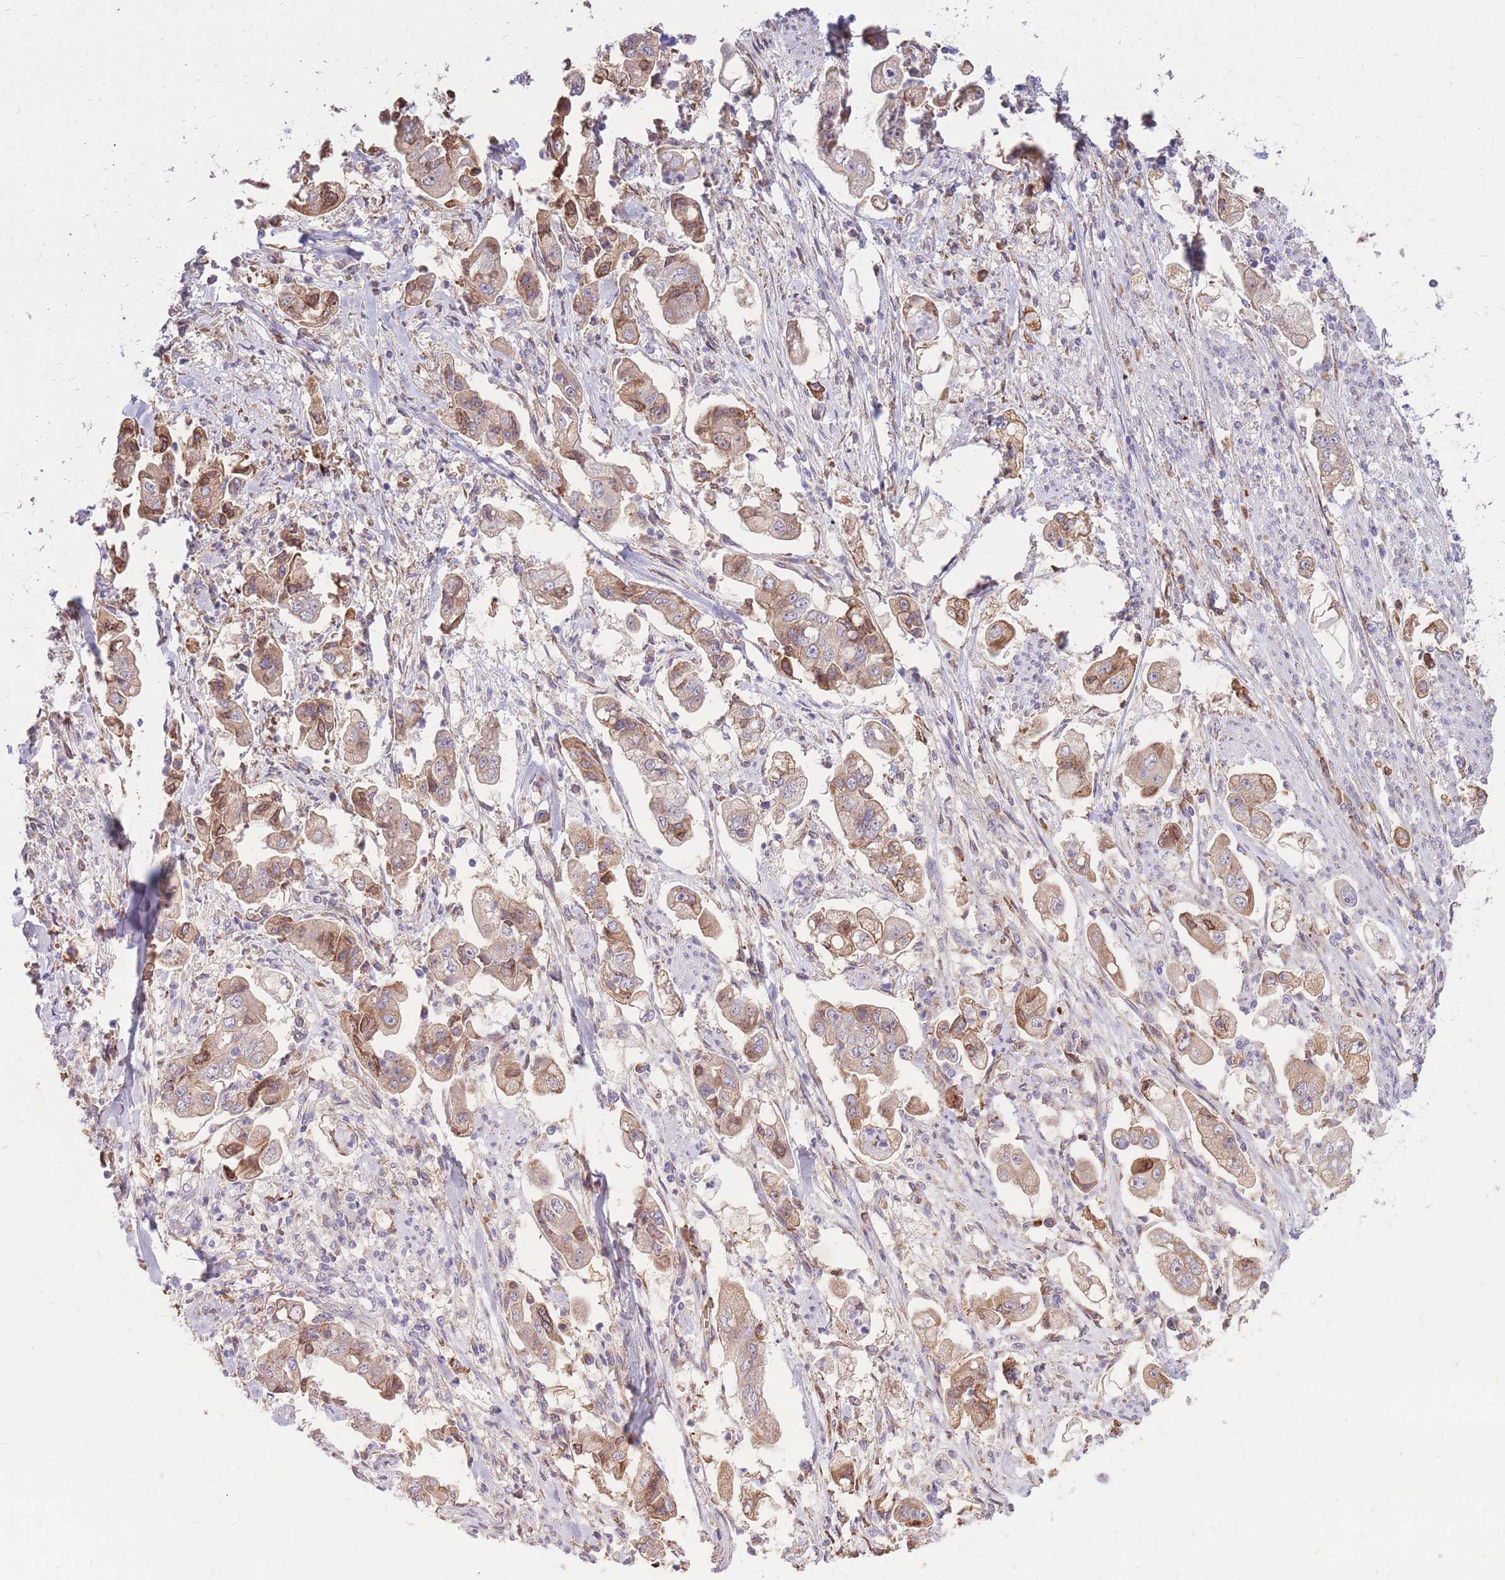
{"staining": {"intensity": "moderate", "quantity": ">75%", "location": "cytoplasmic/membranous"}, "tissue": "stomach cancer", "cell_type": "Tumor cells", "image_type": "cancer", "snomed": [{"axis": "morphology", "description": "Adenocarcinoma, NOS"}, {"axis": "topography", "description": "Stomach"}], "caption": "A brown stain labels moderate cytoplasmic/membranous expression of a protein in human stomach cancer (adenocarcinoma) tumor cells.", "gene": "ATP10D", "patient": {"sex": "male", "age": 62}}